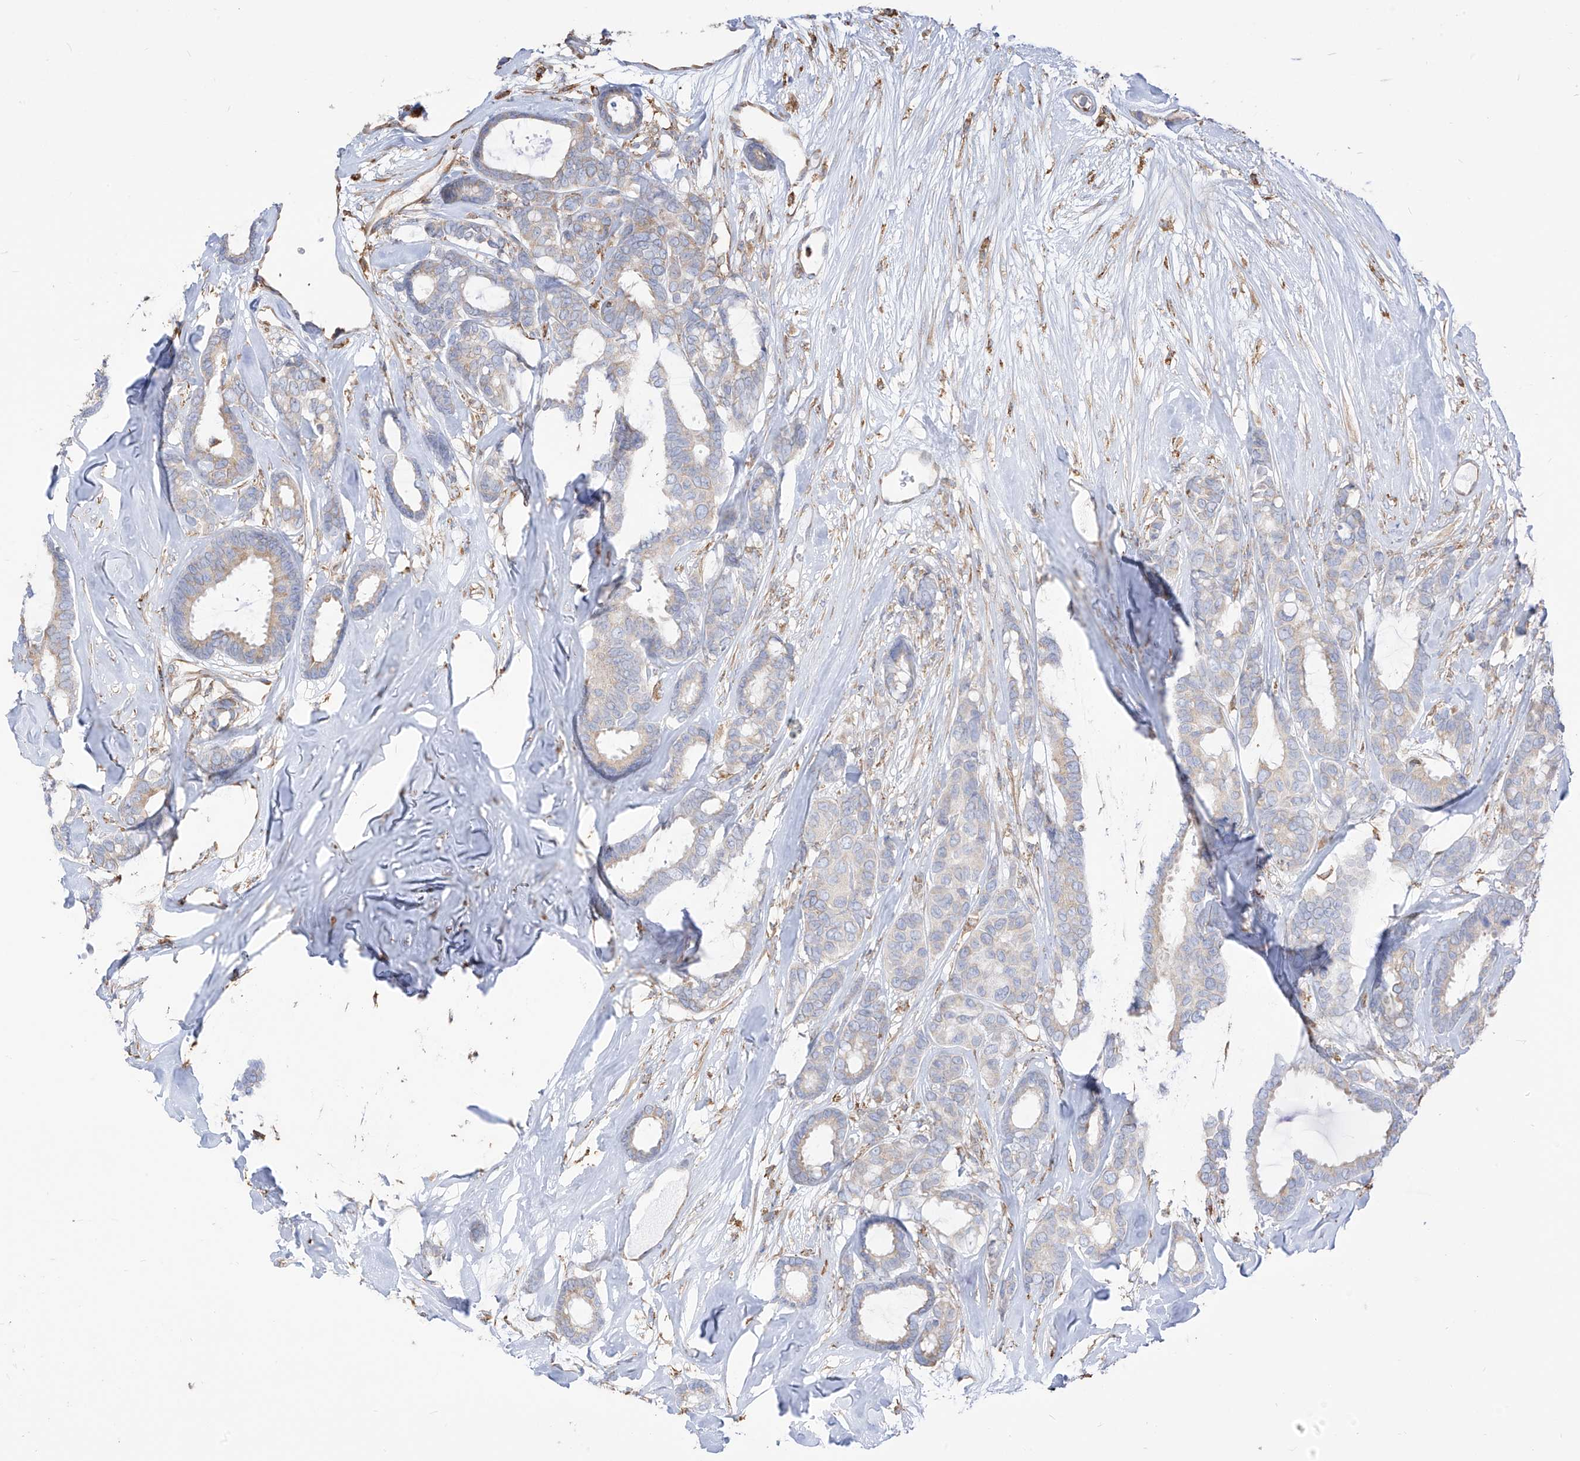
{"staining": {"intensity": "weak", "quantity": "<25%", "location": "cytoplasmic/membranous"}, "tissue": "breast cancer", "cell_type": "Tumor cells", "image_type": "cancer", "snomed": [{"axis": "morphology", "description": "Duct carcinoma"}, {"axis": "topography", "description": "Breast"}], "caption": "Immunohistochemical staining of human infiltrating ductal carcinoma (breast) demonstrates no significant staining in tumor cells. The staining was performed using DAB (3,3'-diaminobenzidine) to visualize the protein expression in brown, while the nuclei were stained in blue with hematoxylin (Magnification: 20x).", "gene": "PDIA6", "patient": {"sex": "female", "age": 87}}